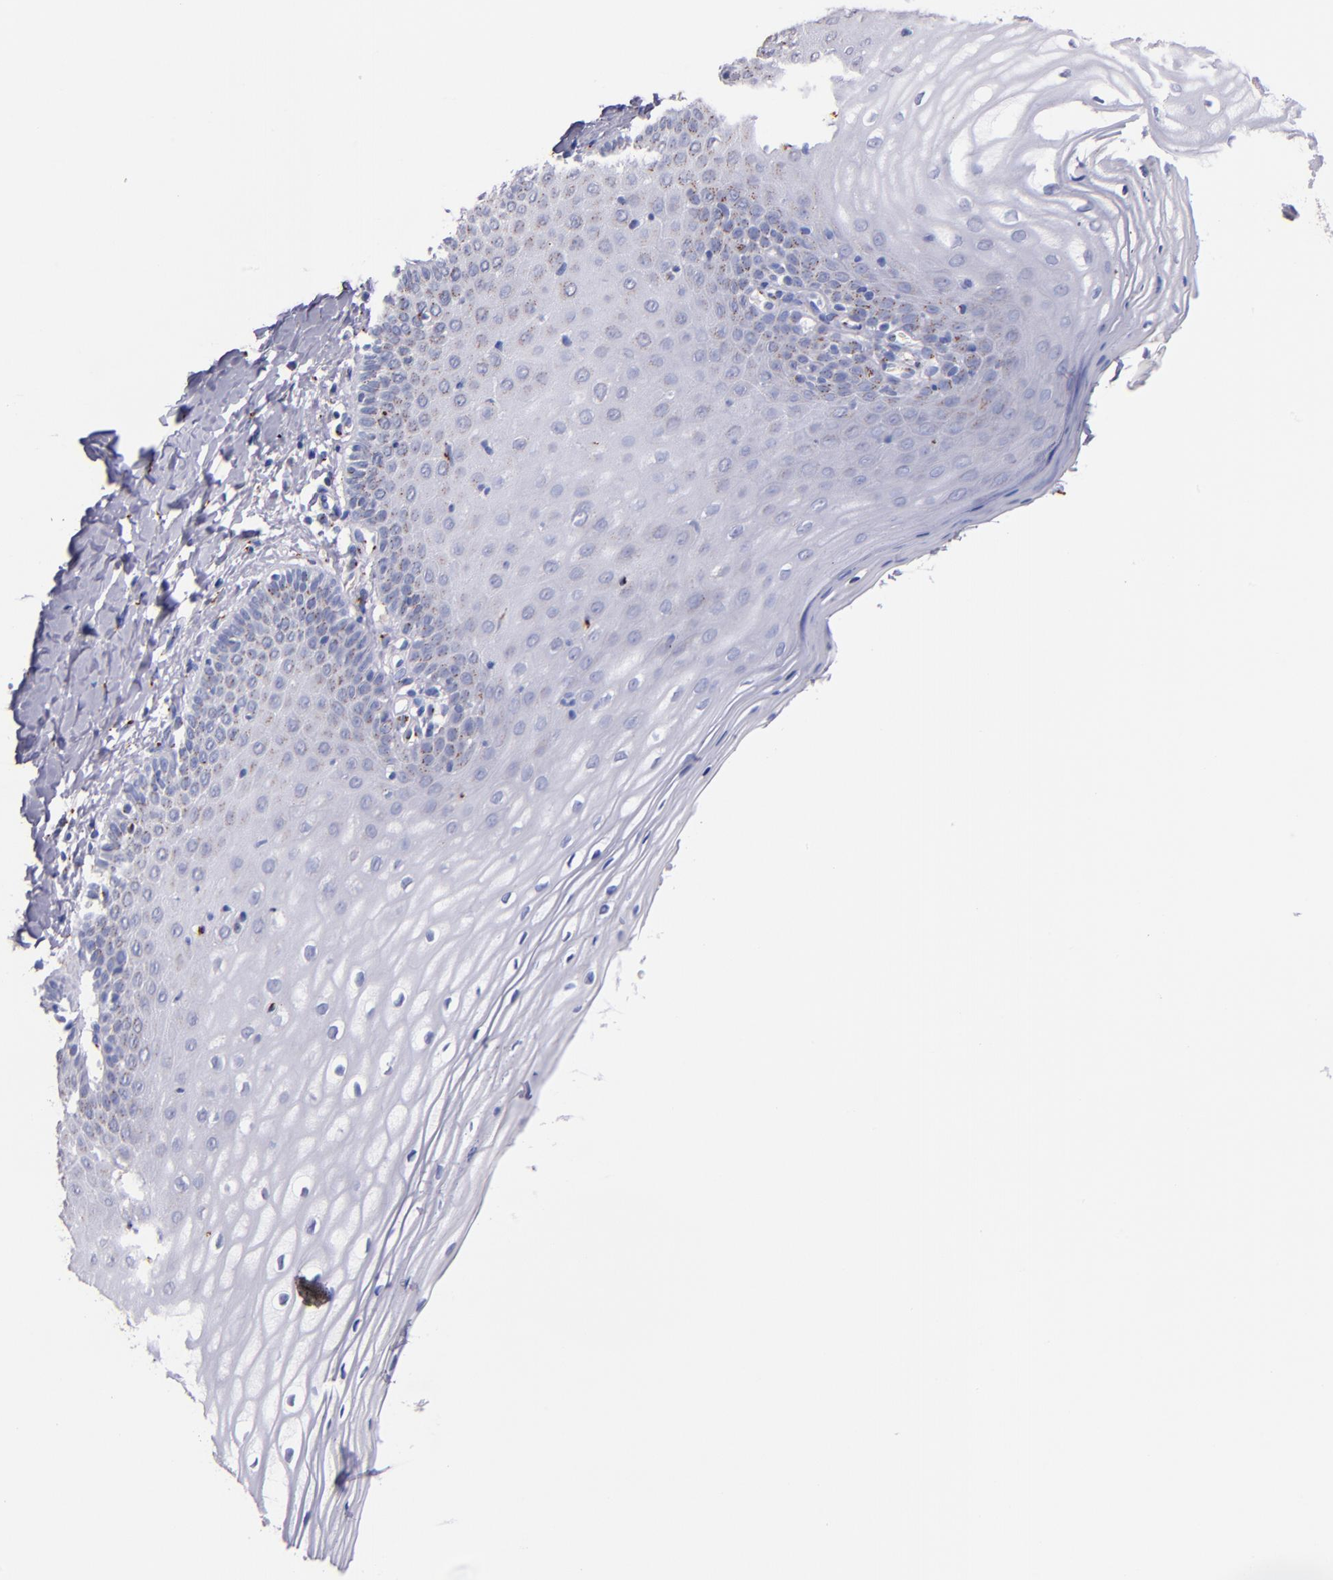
{"staining": {"intensity": "moderate", "quantity": "<25%", "location": "cytoplasmic/membranous"}, "tissue": "vagina", "cell_type": "Squamous epithelial cells", "image_type": "normal", "snomed": [{"axis": "morphology", "description": "Normal tissue, NOS"}, {"axis": "topography", "description": "Vagina"}], "caption": "A brown stain highlights moderate cytoplasmic/membranous positivity of a protein in squamous epithelial cells of normal vagina. (brown staining indicates protein expression, while blue staining denotes nuclei).", "gene": "GOLIM4", "patient": {"sex": "female", "age": 55}}